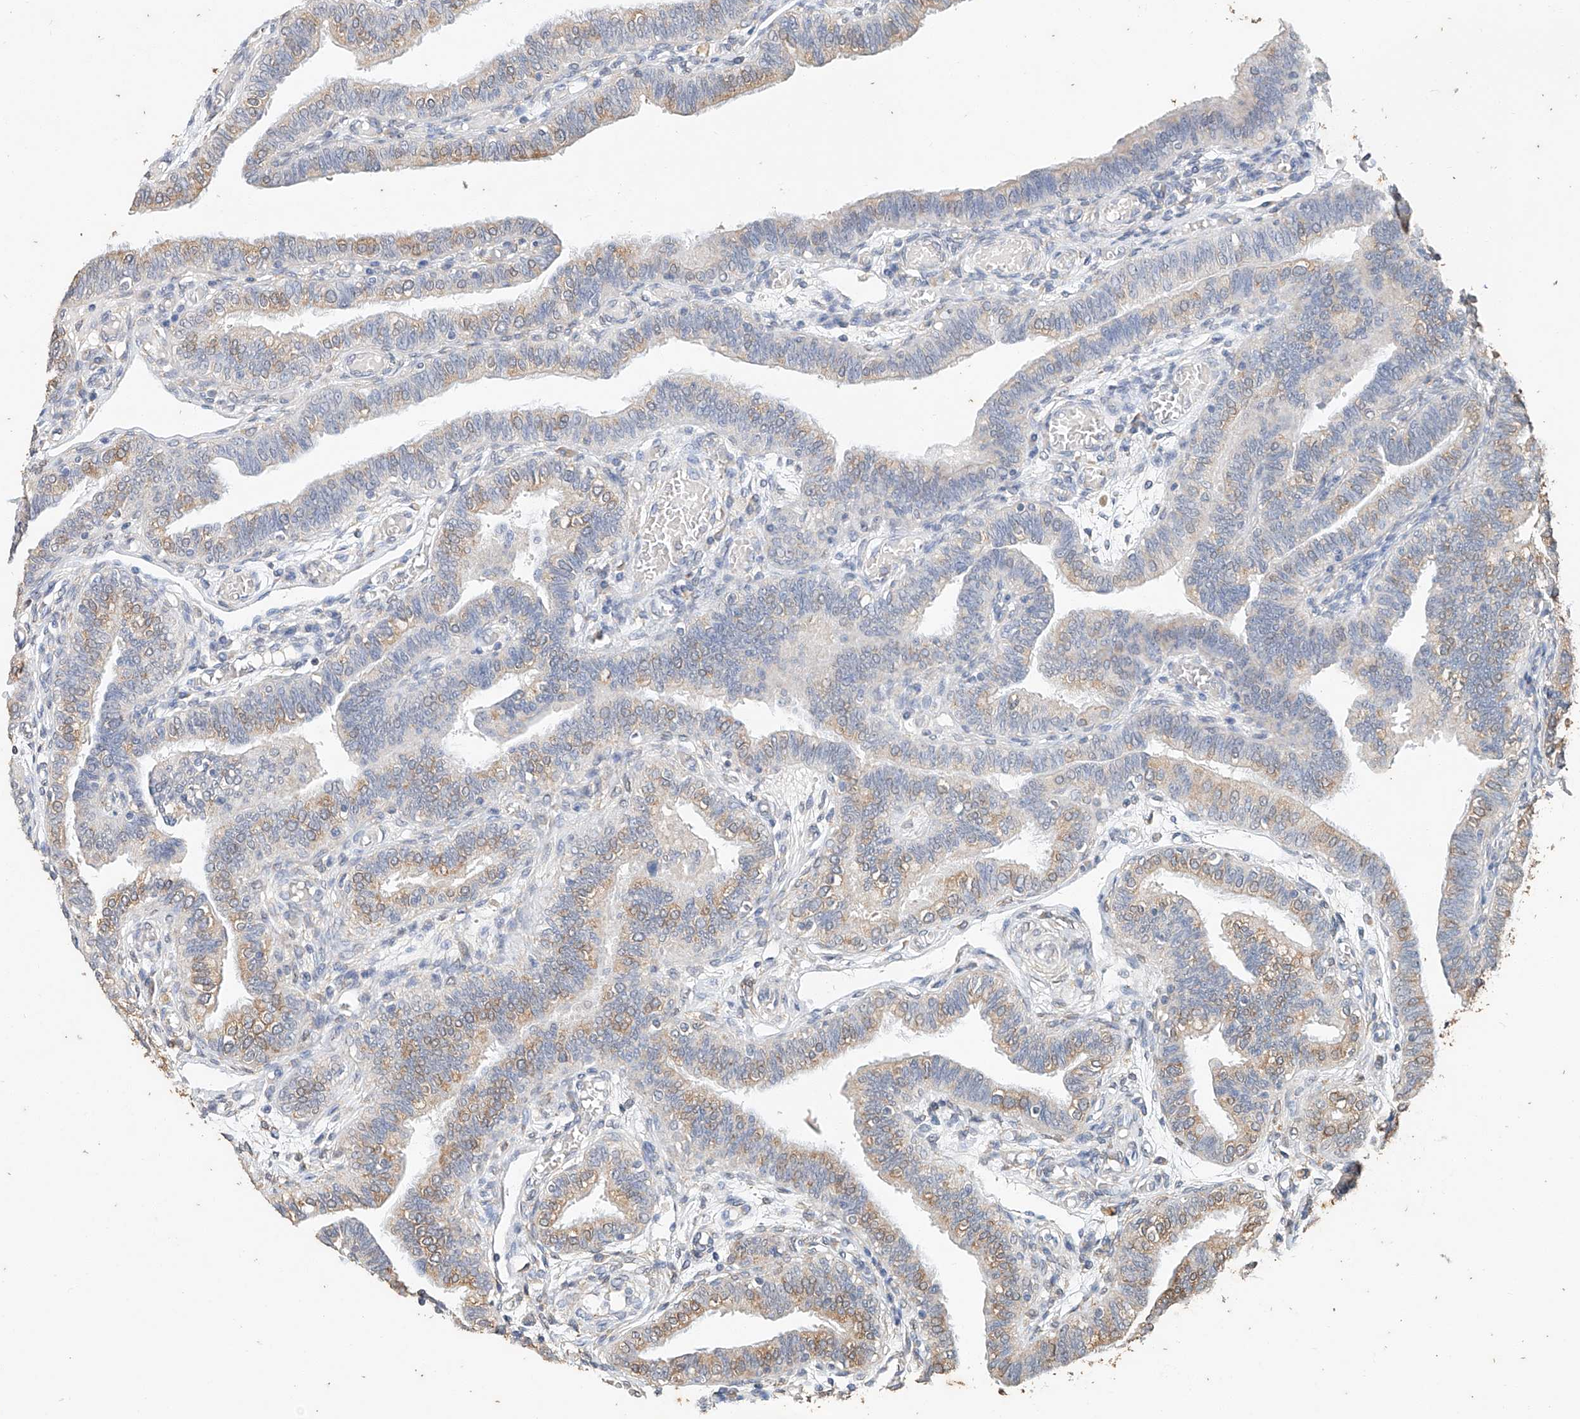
{"staining": {"intensity": "moderate", "quantity": "25%-75%", "location": "cytoplasmic/membranous"}, "tissue": "fallopian tube", "cell_type": "Glandular cells", "image_type": "normal", "snomed": [{"axis": "morphology", "description": "Normal tissue, NOS"}, {"axis": "topography", "description": "Fallopian tube"}], "caption": "Protein expression analysis of normal fallopian tube displays moderate cytoplasmic/membranous staining in approximately 25%-75% of glandular cells.", "gene": "CERS4", "patient": {"sex": "female", "age": 39}}